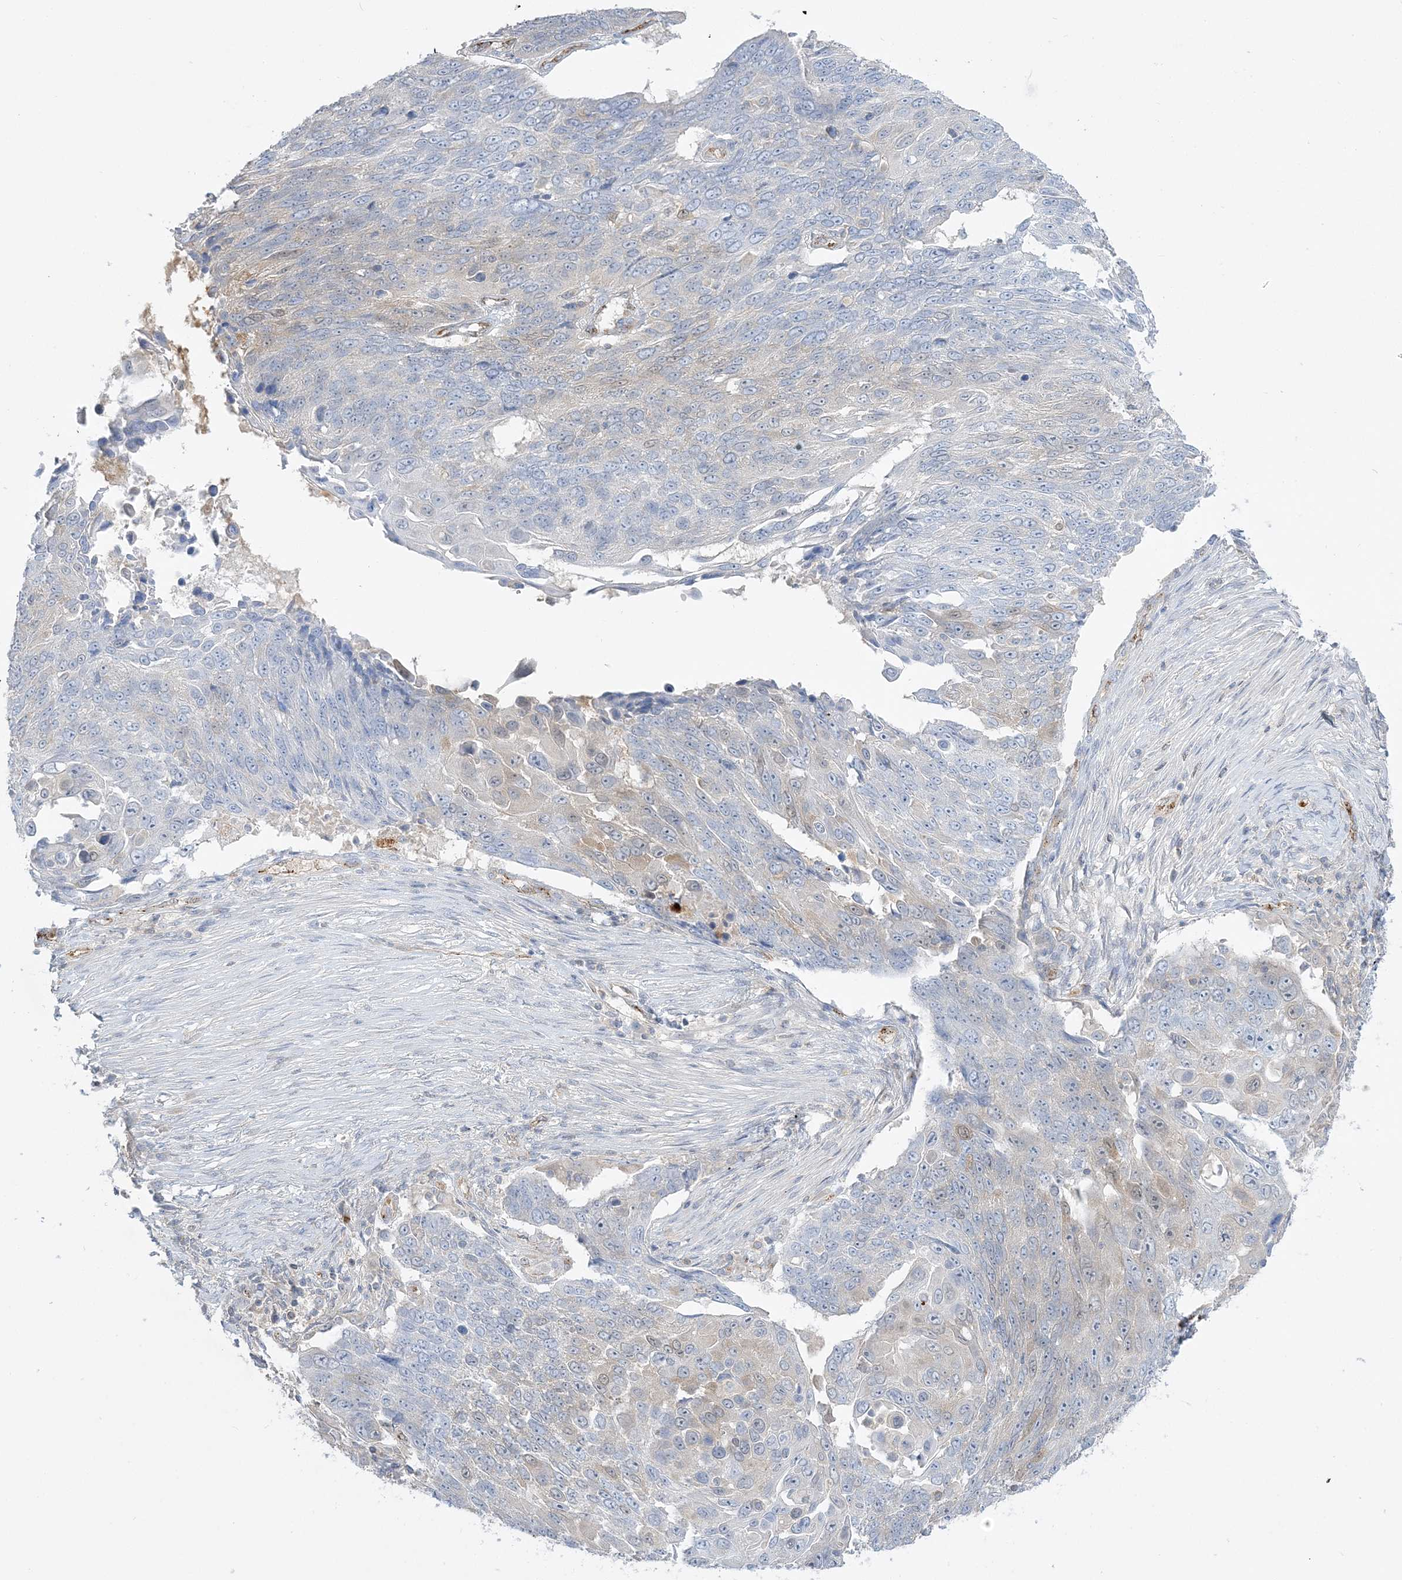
{"staining": {"intensity": "negative", "quantity": "none", "location": "none"}, "tissue": "lung cancer", "cell_type": "Tumor cells", "image_type": "cancer", "snomed": [{"axis": "morphology", "description": "Squamous cell carcinoma, NOS"}, {"axis": "topography", "description": "Lung"}], "caption": "DAB (3,3'-diaminobenzidine) immunohistochemical staining of human lung cancer (squamous cell carcinoma) demonstrates no significant expression in tumor cells.", "gene": "INPP1", "patient": {"sex": "male", "age": 66}}